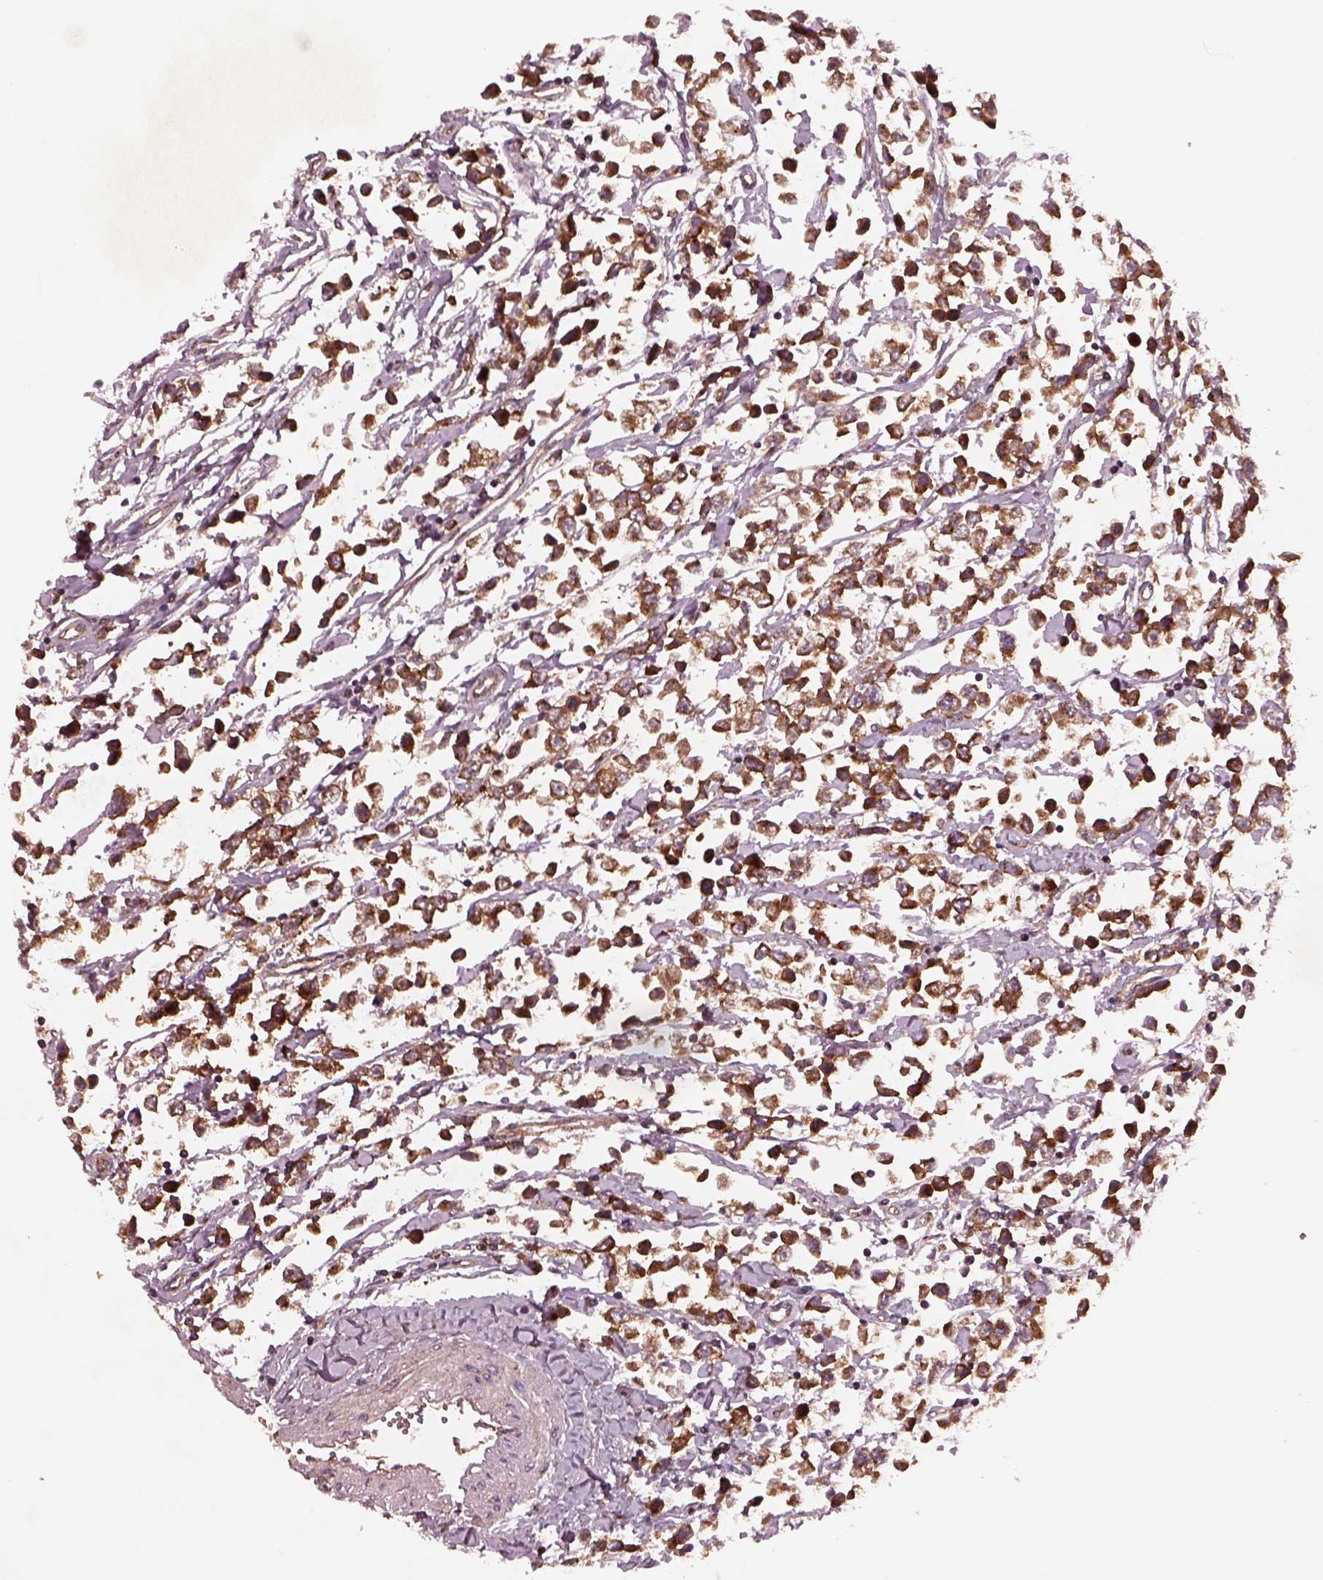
{"staining": {"intensity": "strong", "quantity": ">75%", "location": "cytoplasmic/membranous"}, "tissue": "testis cancer", "cell_type": "Tumor cells", "image_type": "cancer", "snomed": [{"axis": "morphology", "description": "Seminoma, NOS"}, {"axis": "topography", "description": "Testis"}], "caption": "Testis seminoma tissue displays strong cytoplasmic/membranous expression in approximately >75% of tumor cells, visualized by immunohistochemistry.", "gene": "WASHC2A", "patient": {"sex": "male", "age": 34}}